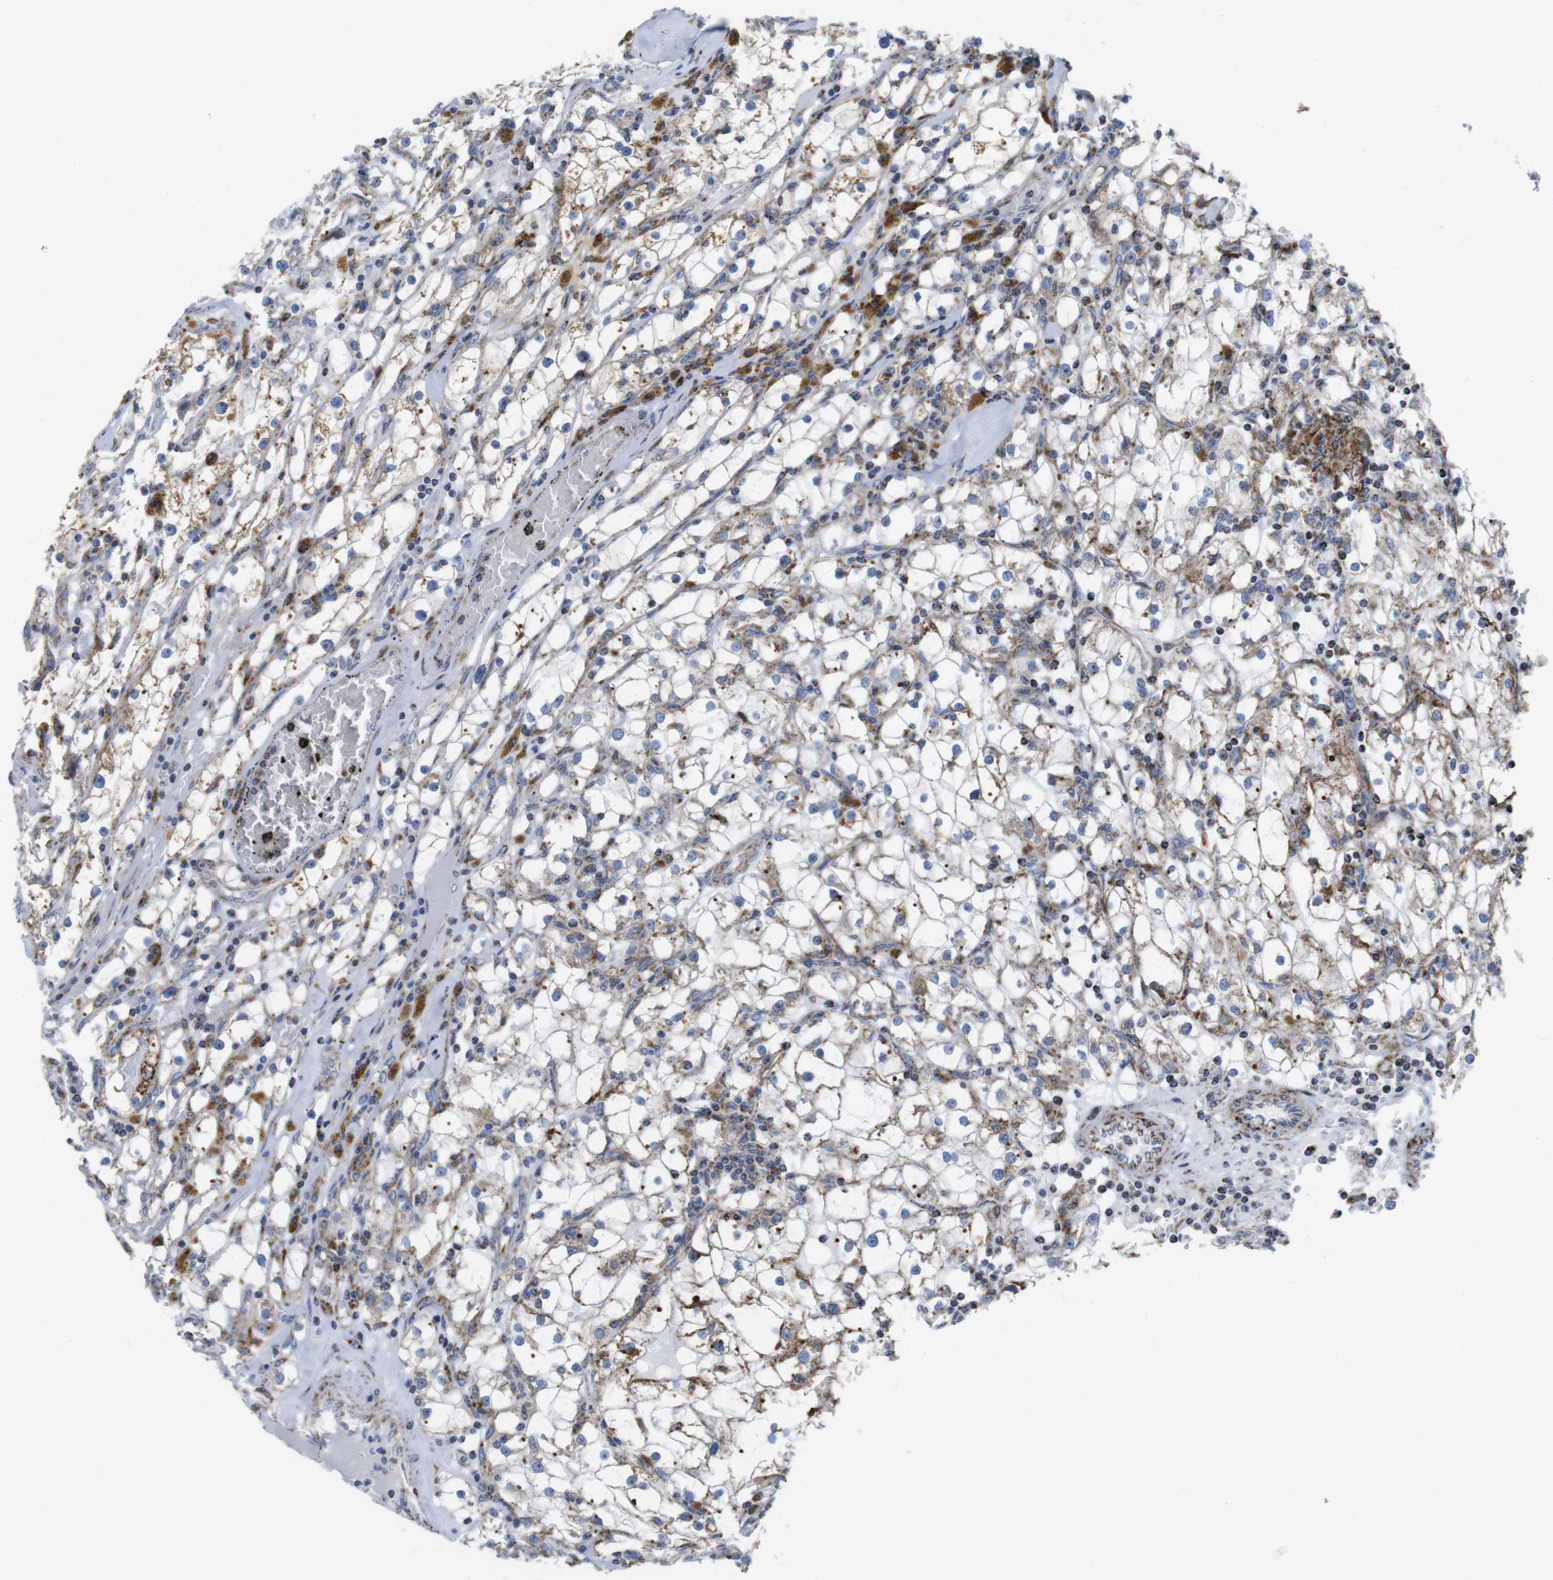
{"staining": {"intensity": "weak", "quantity": "<25%", "location": "cytoplasmic/membranous"}, "tissue": "renal cancer", "cell_type": "Tumor cells", "image_type": "cancer", "snomed": [{"axis": "morphology", "description": "Adenocarcinoma, NOS"}, {"axis": "topography", "description": "Kidney"}], "caption": "Photomicrograph shows no protein positivity in tumor cells of adenocarcinoma (renal) tissue. (Stains: DAB (3,3'-diaminobenzidine) immunohistochemistry (IHC) with hematoxylin counter stain, Microscopy: brightfield microscopy at high magnification).", "gene": "TMEM192", "patient": {"sex": "male", "age": 56}}